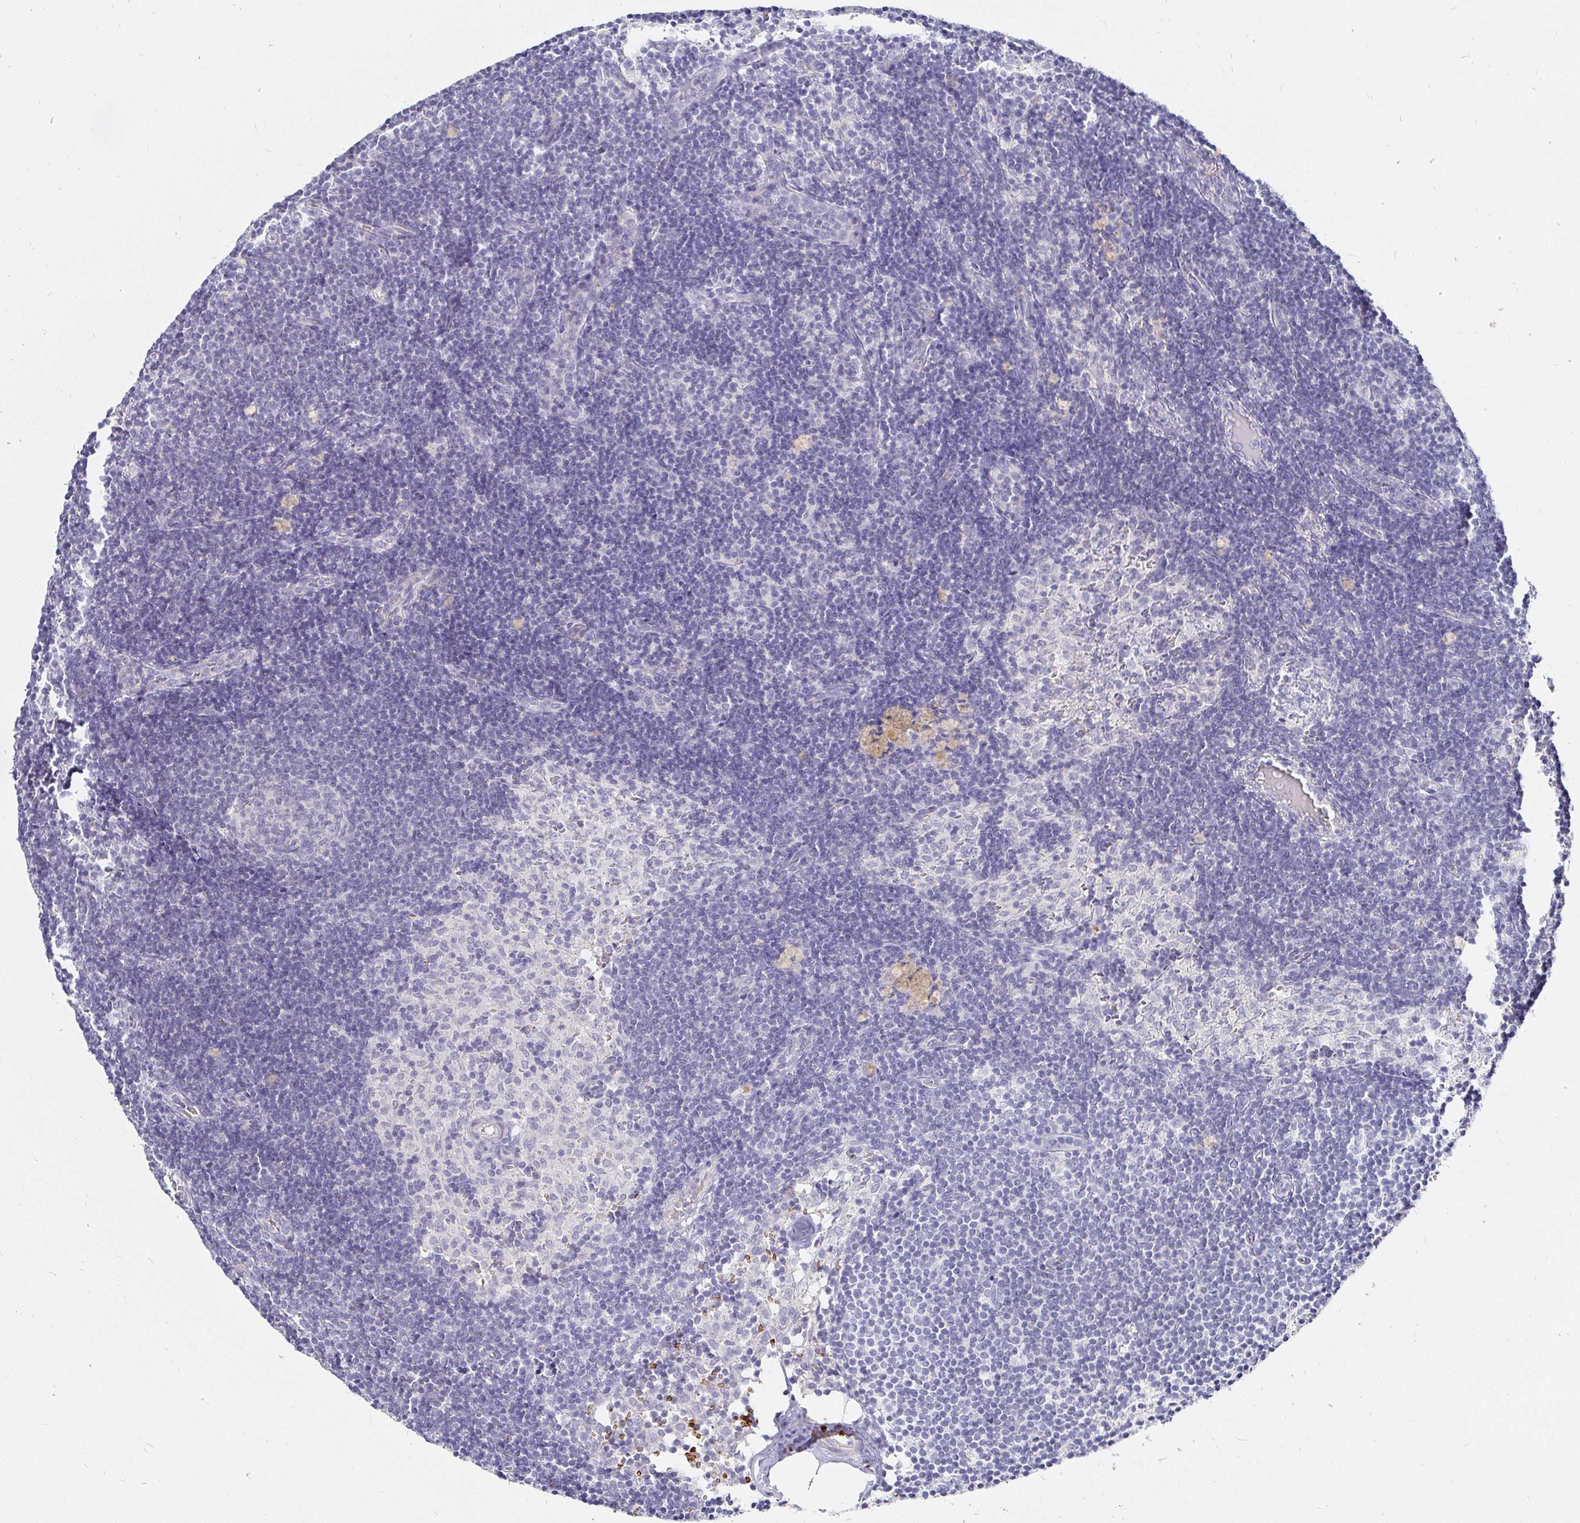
{"staining": {"intensity": "negative", "quantity": "none", "location": "none"}, "tissue": "lymph node", "cell_type": "Germinal center cells", "image_type": "normal", "snomed": [{"axis": "morphology", "description": "Normal tissue, NOS"}, {"axis": "topography", "description": "Lymph node"}], "caption": "A high-resolution photomicrograph shows IHC staining of unremarkable lymph node, which exhibits no significant staining in germinal center cells.", "gene": "FGF21", "patient": {"sex": "female", "age": 31}}